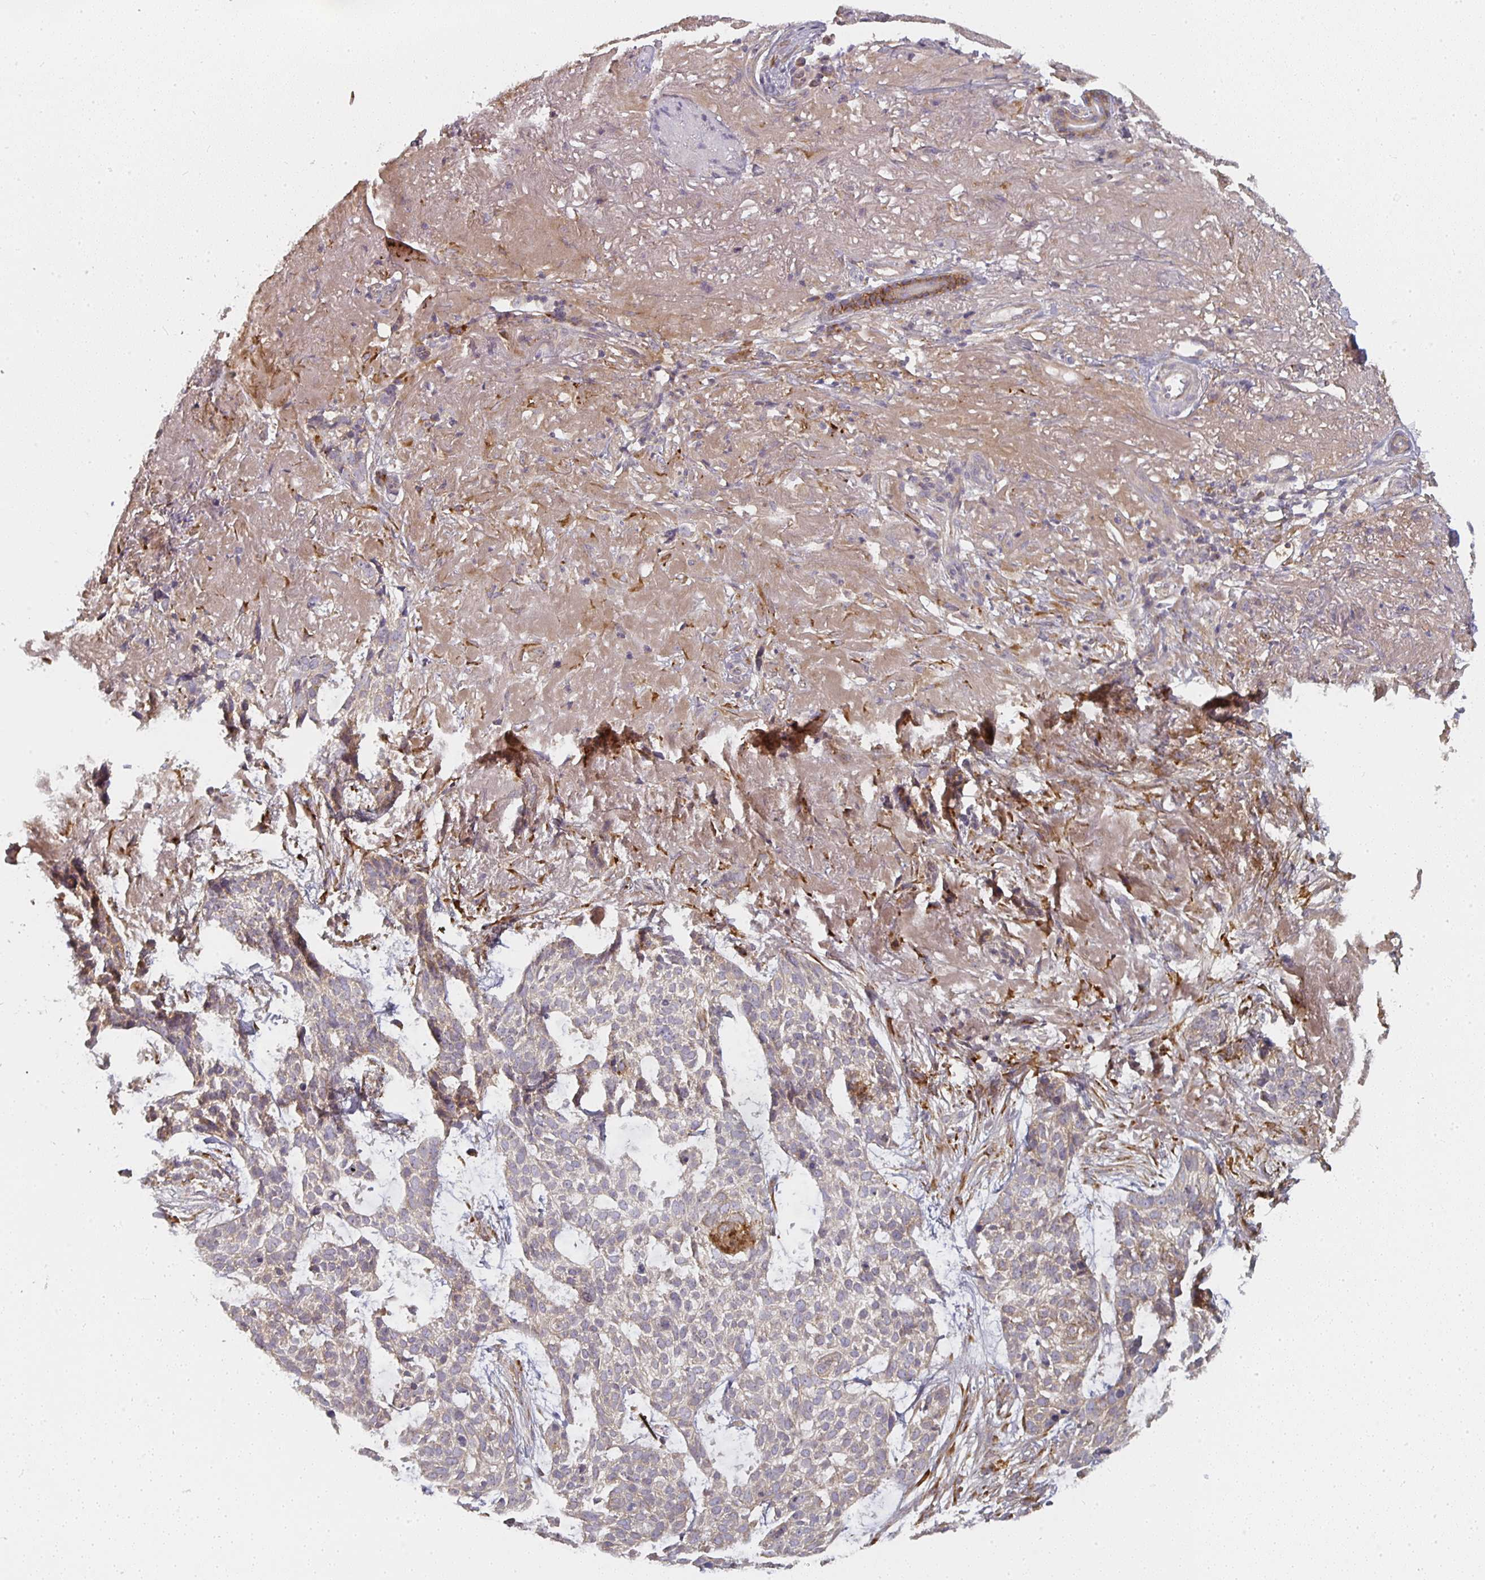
{"staining": {"intensity": "weak", "quantity": "<25%", "location": "cytoplasmic/membranous"}, "tissue": "skin cancer", "cell_type": "Tumor cells", "image_type": "cancer", "snomed": [{"axis": "morphology", "description": "Basal cell carcinoma"}, {"axis": "topography", "description": "Skin"}, {"axis": "topography", "description": "Skin of face"}], "caption": "Immunohistochemistry histopathology image of neoplastic tissue: human basal cell carcinoma (skin) stained with DAB (3,3'-diaminobenzidine) demonstrates no significant protein staining in tumor cells. (Immunohistochemistry (ihc), brightfield microscopy, high magnification).", "gene": "CTHRC1", "patient": {"sex": "female", "age": 80}}